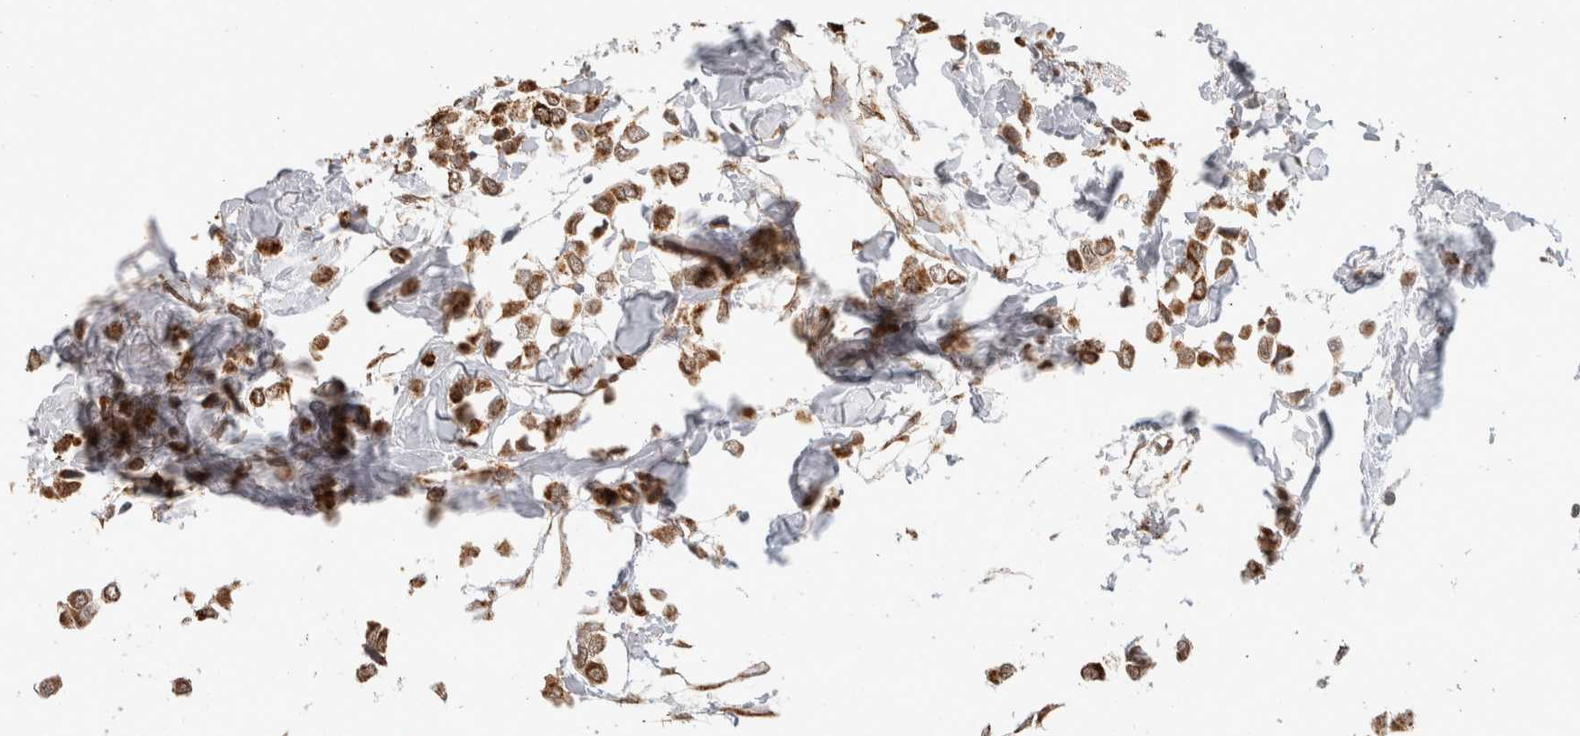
{"staining": {"intensity": "moderate", "quantity": ">75%", "location": "cytoplasmic/membranous"}, "tissue": "breast cancer", "cell_type": "Tumor cells", "image_type": "cancer", "snomed": [{"axis": "morphology", "description": "Lobular carcinoma"}, {"axis": "topography", "description": "Breast"}], "caption": "Immunohistochemistry (DAB) staining of human lobular carcinoma (breast) exhibits moderate cytoplasmic/membranous protein expression in about >75% of tumor cells. The staining was performed using DAB, with brown indicating positive protein expression. Nuclei are stained blue with hematoxylin.", "gene": "BNIP3L", "patient": {"sex": "female", "age": 51}}